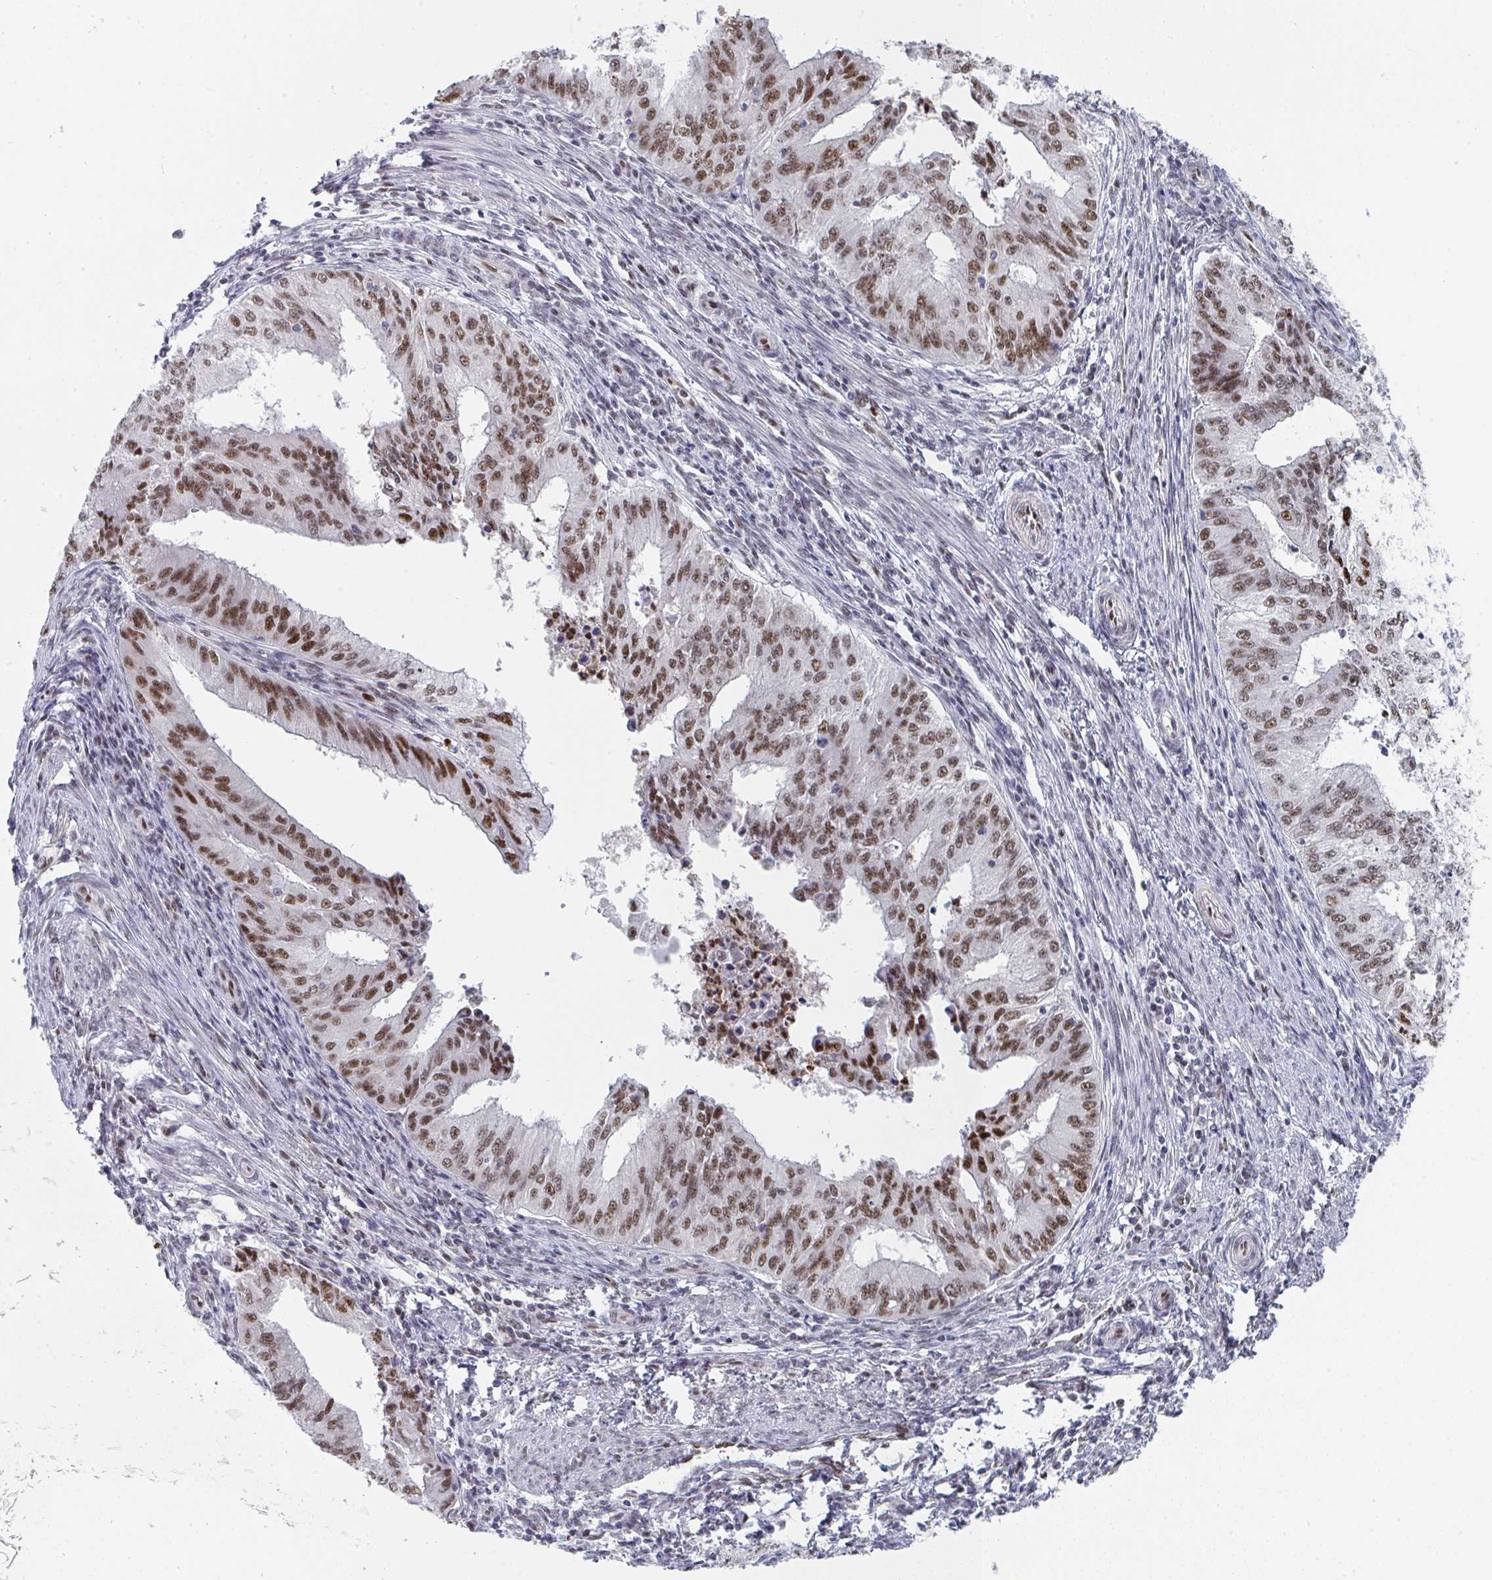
{"staining": {"intensity": "moderate", "quantity": ">75%", "location": "nuclear"}, "tissue": "endometrial cancer", "cell_type": "Tumor cells", "image_type": "cancer", "snomed": [{"axis": "morphology", "description": "Adenocarcinoma, NOS"}, {"axis": "topography", "description": "Endometrium"}], "caption": "DAB immunohistochemical staining of human endometrial cancer (adenocarcinoma) demonstrates moderate nuclear protein staining in about >75% of tumor cells. The staining was performed using DAB (3,3'-diaminobenzidine) to visualize the protein expression in brown, while the nuclei were stained in blue with hematoxylin (Magnification: 20x).", "gene": "JDP2", "patient": {"sex": "female", "age": 50}}